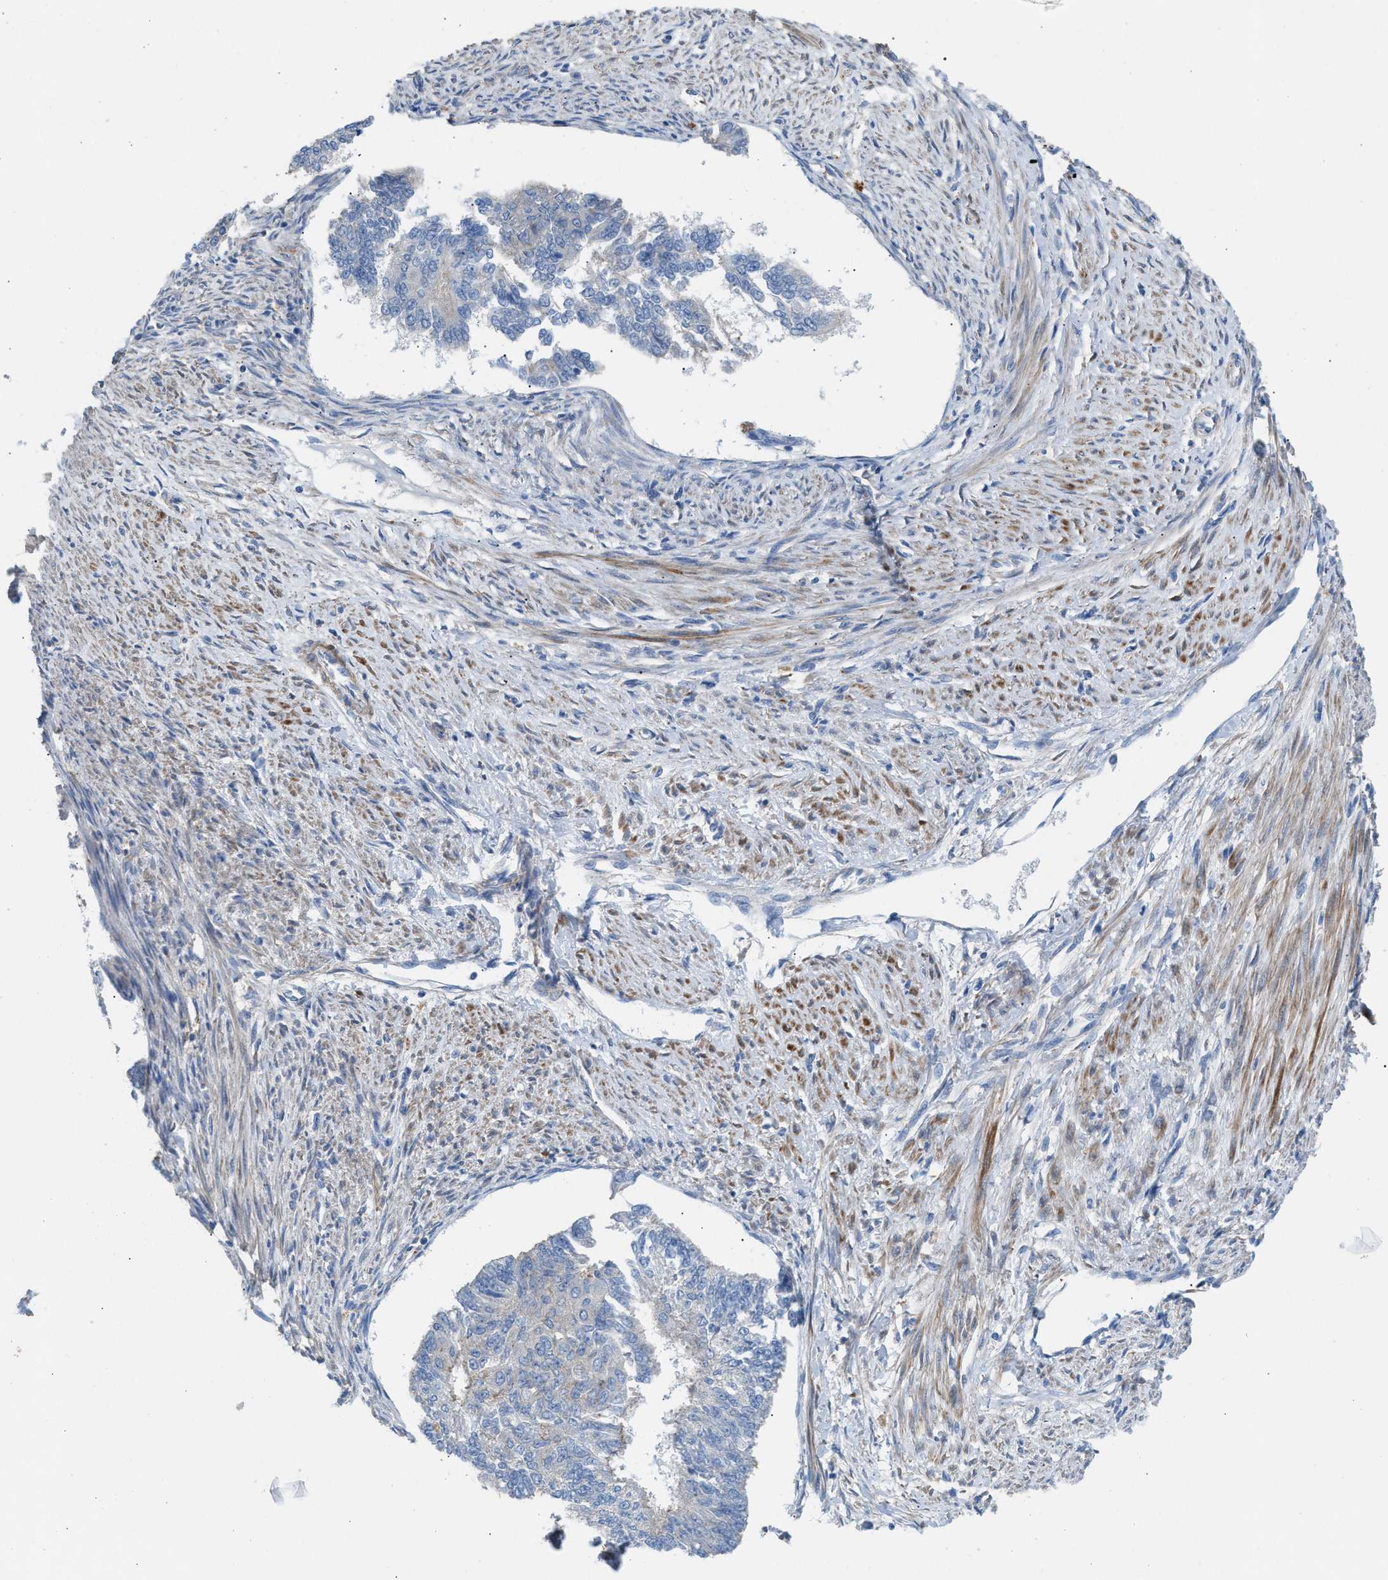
{"staining": {"intensity": "negative", "quantity": "none", "location": "none"}, "tissue": "endometrial cancer", "cell_type": "Tumor cells", "image_type": "cancer", "snomed": [{"axis": "morphology", "description": "Adenocarcinoma, NOS"}, {"axis": "topography", "description": "Endometrium"}], "caption": "An immunohistochemistry image of endometrial adenocarcinoma is shown. There is no staining in tumor cells of endometrial adenocarcinoma.", "gene": "AOAH", "patient": {"sex": "female", "age": 32}}